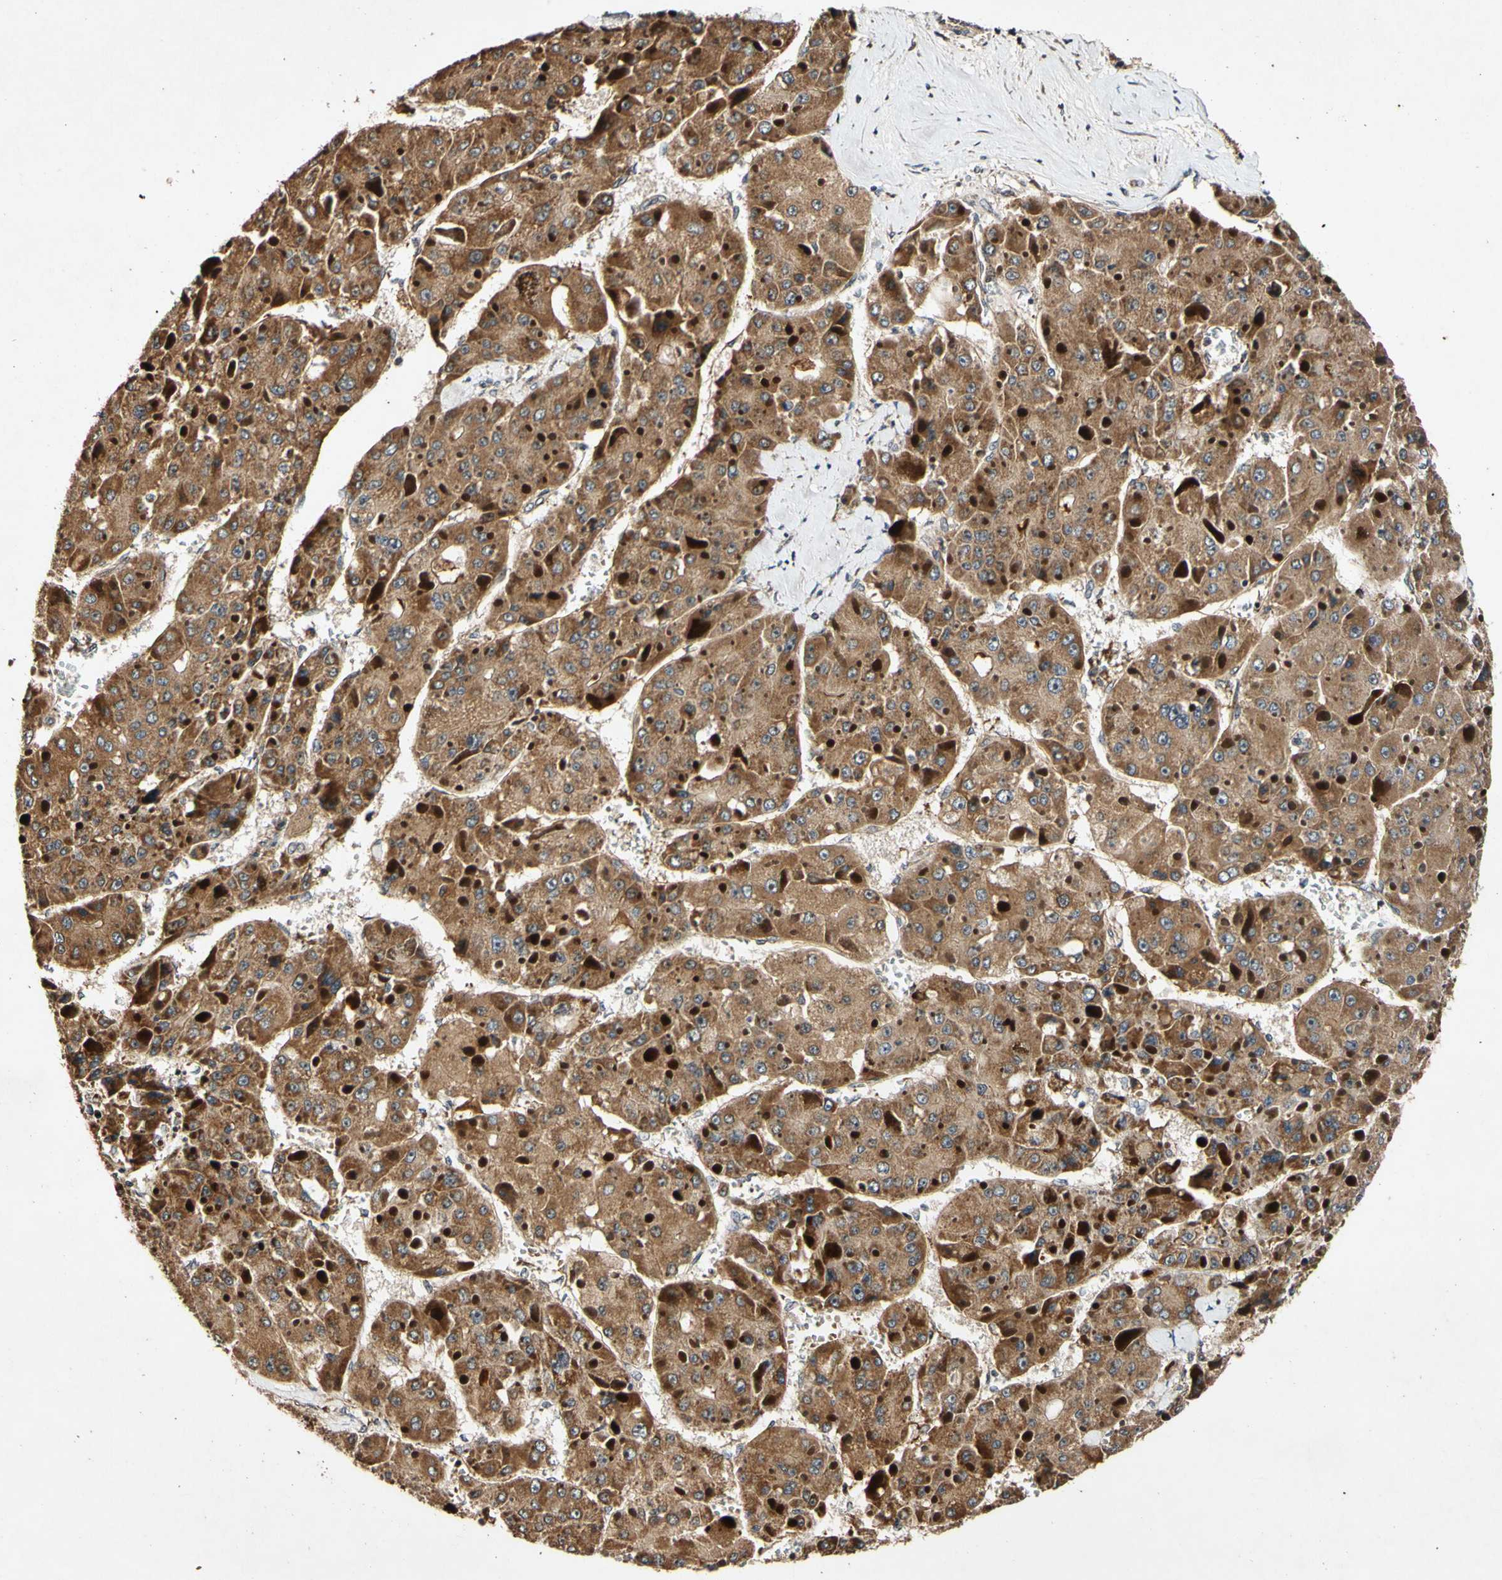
{"staining": {"intensity": "strong", "quantity": ">75%", "location": "cytoplasmic/membranous"}, "tissue": "liver cancer", "cell_type": "Tumor cells", "image_type": "cancer", "snomed": [{"axis": "morphology", "description": "Carcinoma, Hepatocellular, NOS"}, {"axis": "topography", "description": "Liver"}], "caption": "Strong cytoplasmic/membranous protein staining is appreciated in about >75% of tumor cells in liver cancer.", "gene": "PLAT", "patient": {"sex": "female", "age": 73}}